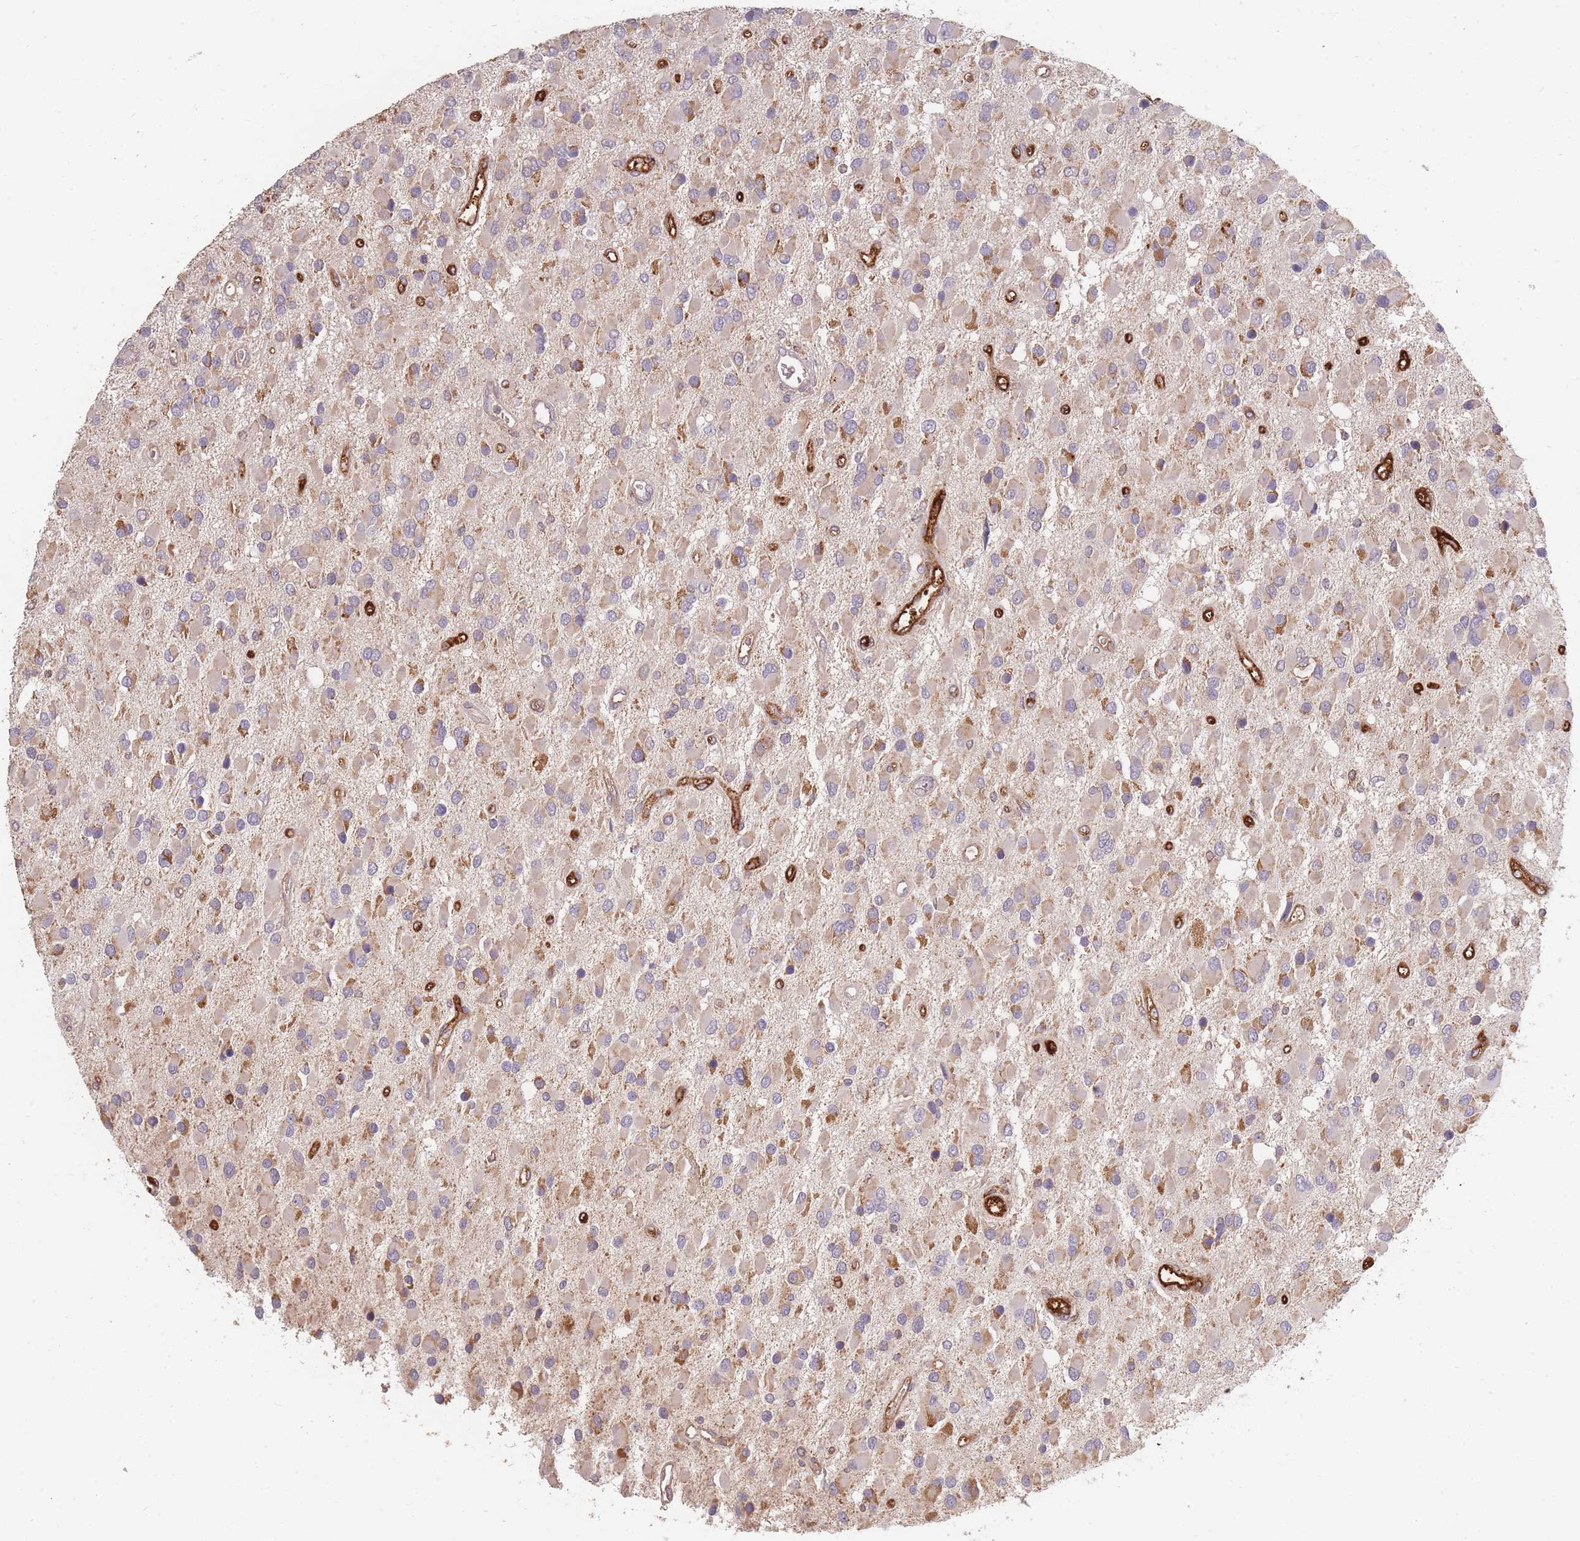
{"staining": {"intensity": "moderate", "quantity": "<25%", "location": "cytoplasmic/membranous"}, "tissue": "glioma", "cell_type": "Tumor cells", "image_type": "cancer", "snomed": [{"axis": "morphology", "description": "Glioma, malignant, High grade"}, {"axis": "topography", "description": "Brain"}], "caption": "Glioma stained with a brown dye reveals moderate cytoplasmic/membranous positive positivity in approximately <25% of tumor cells.", "gene": "MRPS6", "patient": {"sex": "male", "age": 53}}